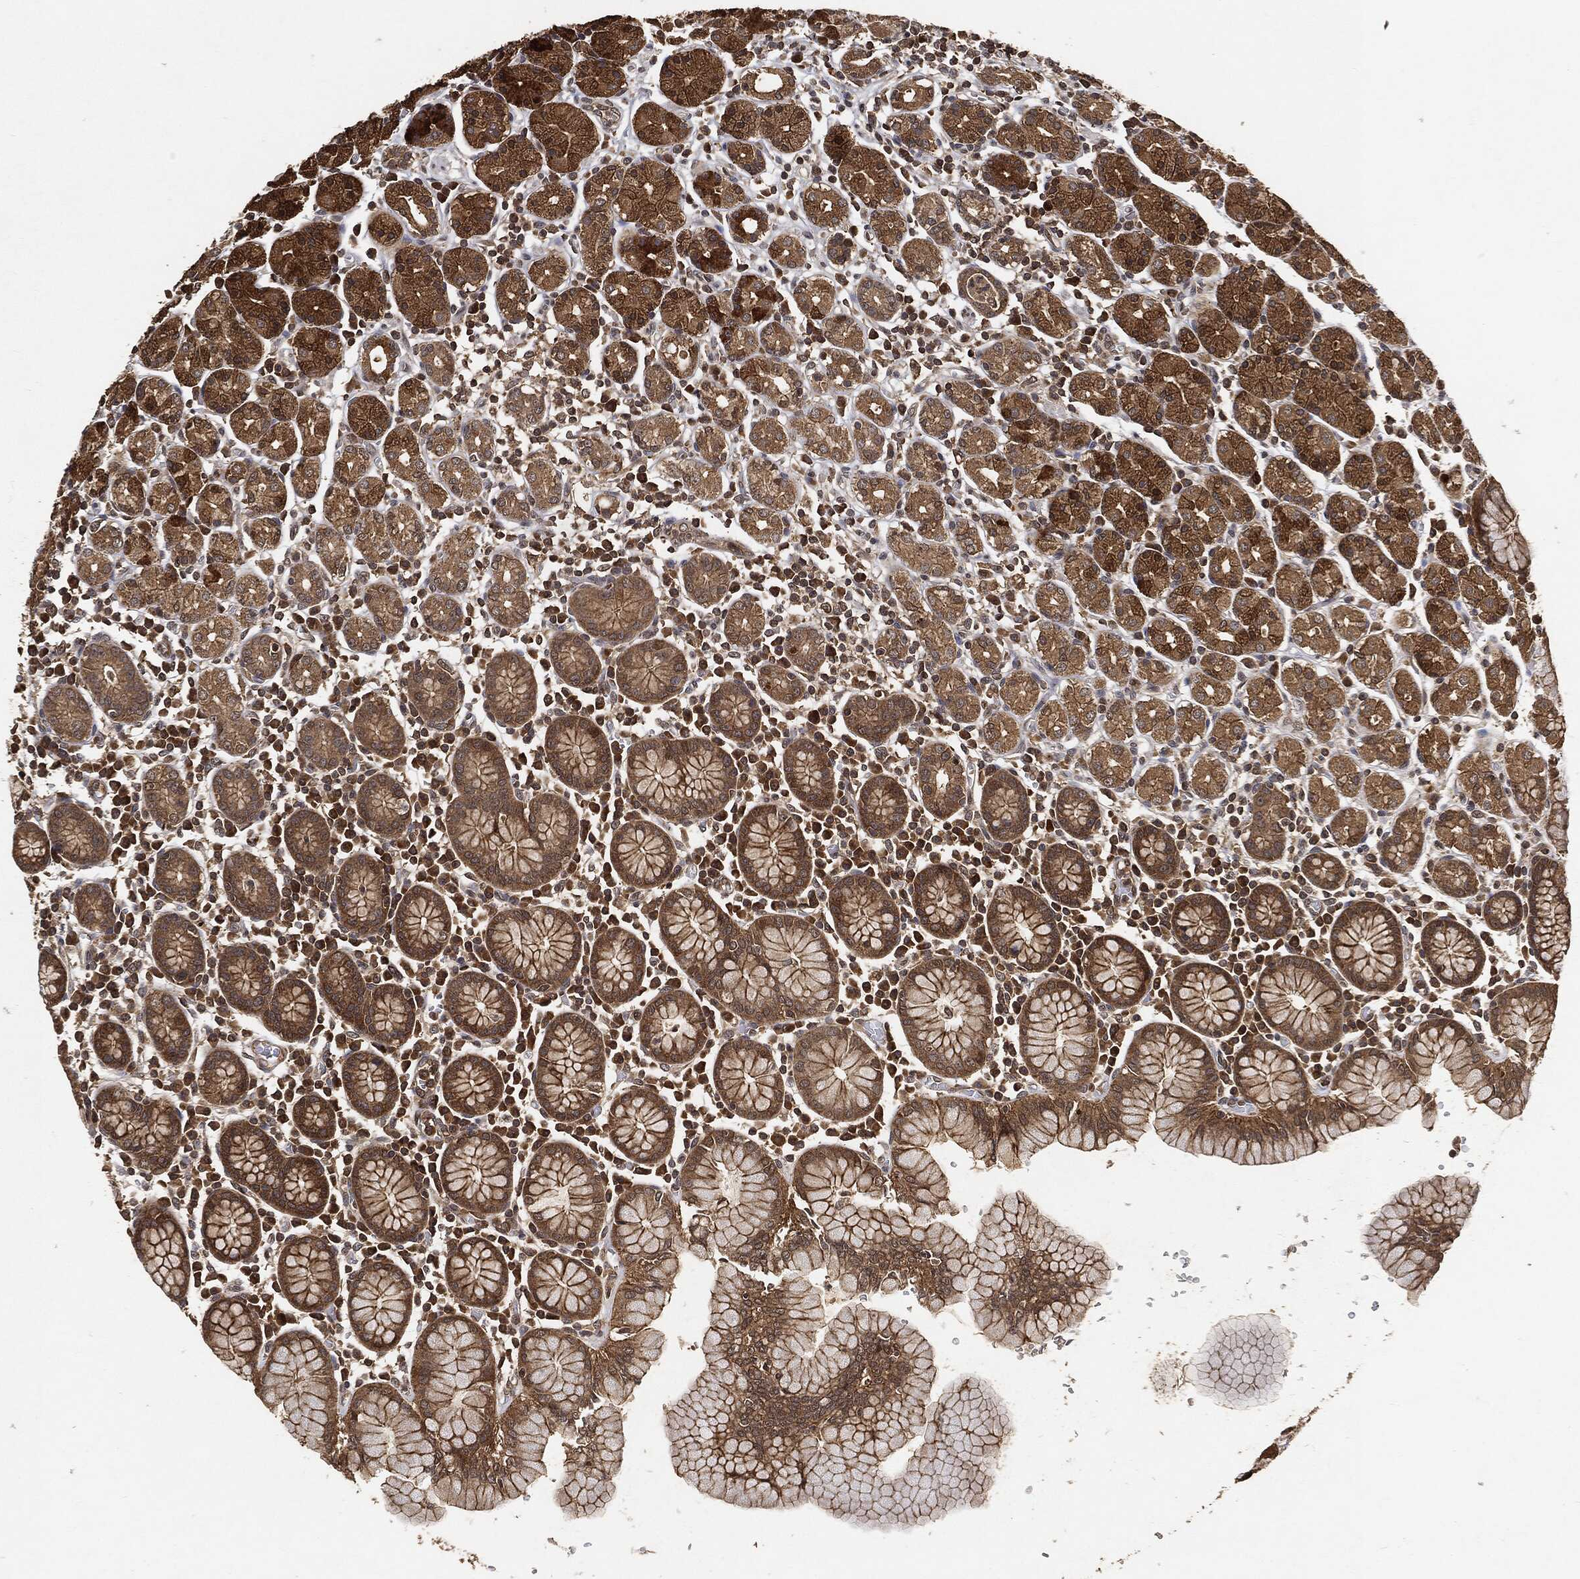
{"staining": {"intensity": "moderate", "quantity": ">75%", "location": "cytoplasmic/membranous"}, "tissue": "stomach", "cell_type": "Glandular cells", "image_type": "normal", "snomed": [{"axis": "morphology", "description": "Normal tissue, NOS"}, {"axis": "topography", "description": "Stomach, upper"}, {"axis": "topography", "description": "Stomach"}], "caption": "Moderate cytoplasmic/membranous expression is identified in approximately >75% of glandular cells in benign stomach.", "gene": "ZNF226", "patient": {"sex": "male", "age": 62}}